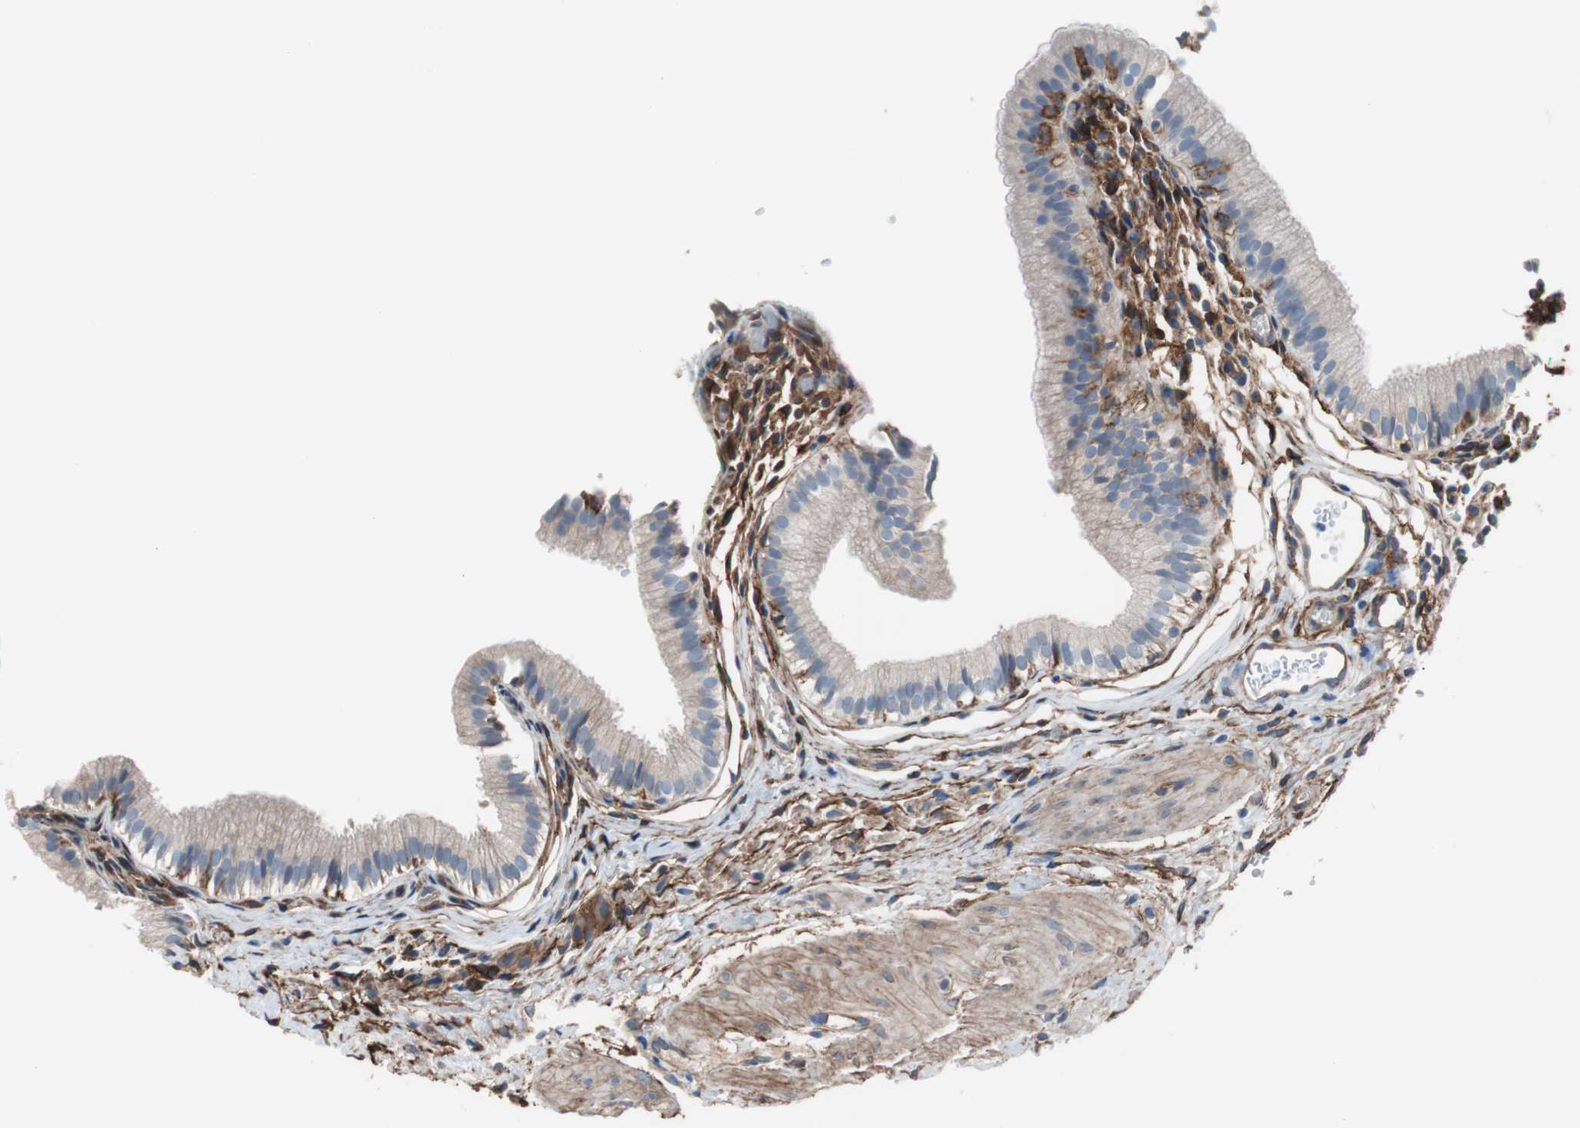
{"staining": {"intensity": "weak", "quantity": "<25%", "location": "cytoplasmic/membranous"}, "tissue": "gallbladder", "cell_type": "Glandular cells", "image_type": "normal", "snomed": [{"axis": "morphology", "description": "Normal tissue, NOS"}, {"axis": "topography", "description": "Gallbladder"}], "caption": "DAB immunohistochemical staining of normal gallbladder displays no significant positivity in glandular cells. (DAB immunohistochemistry (IHC) visualized using brightfield microscopy, high magnification).", "gene": "CD81", "patient": {"sex": "female", "age": 26}}